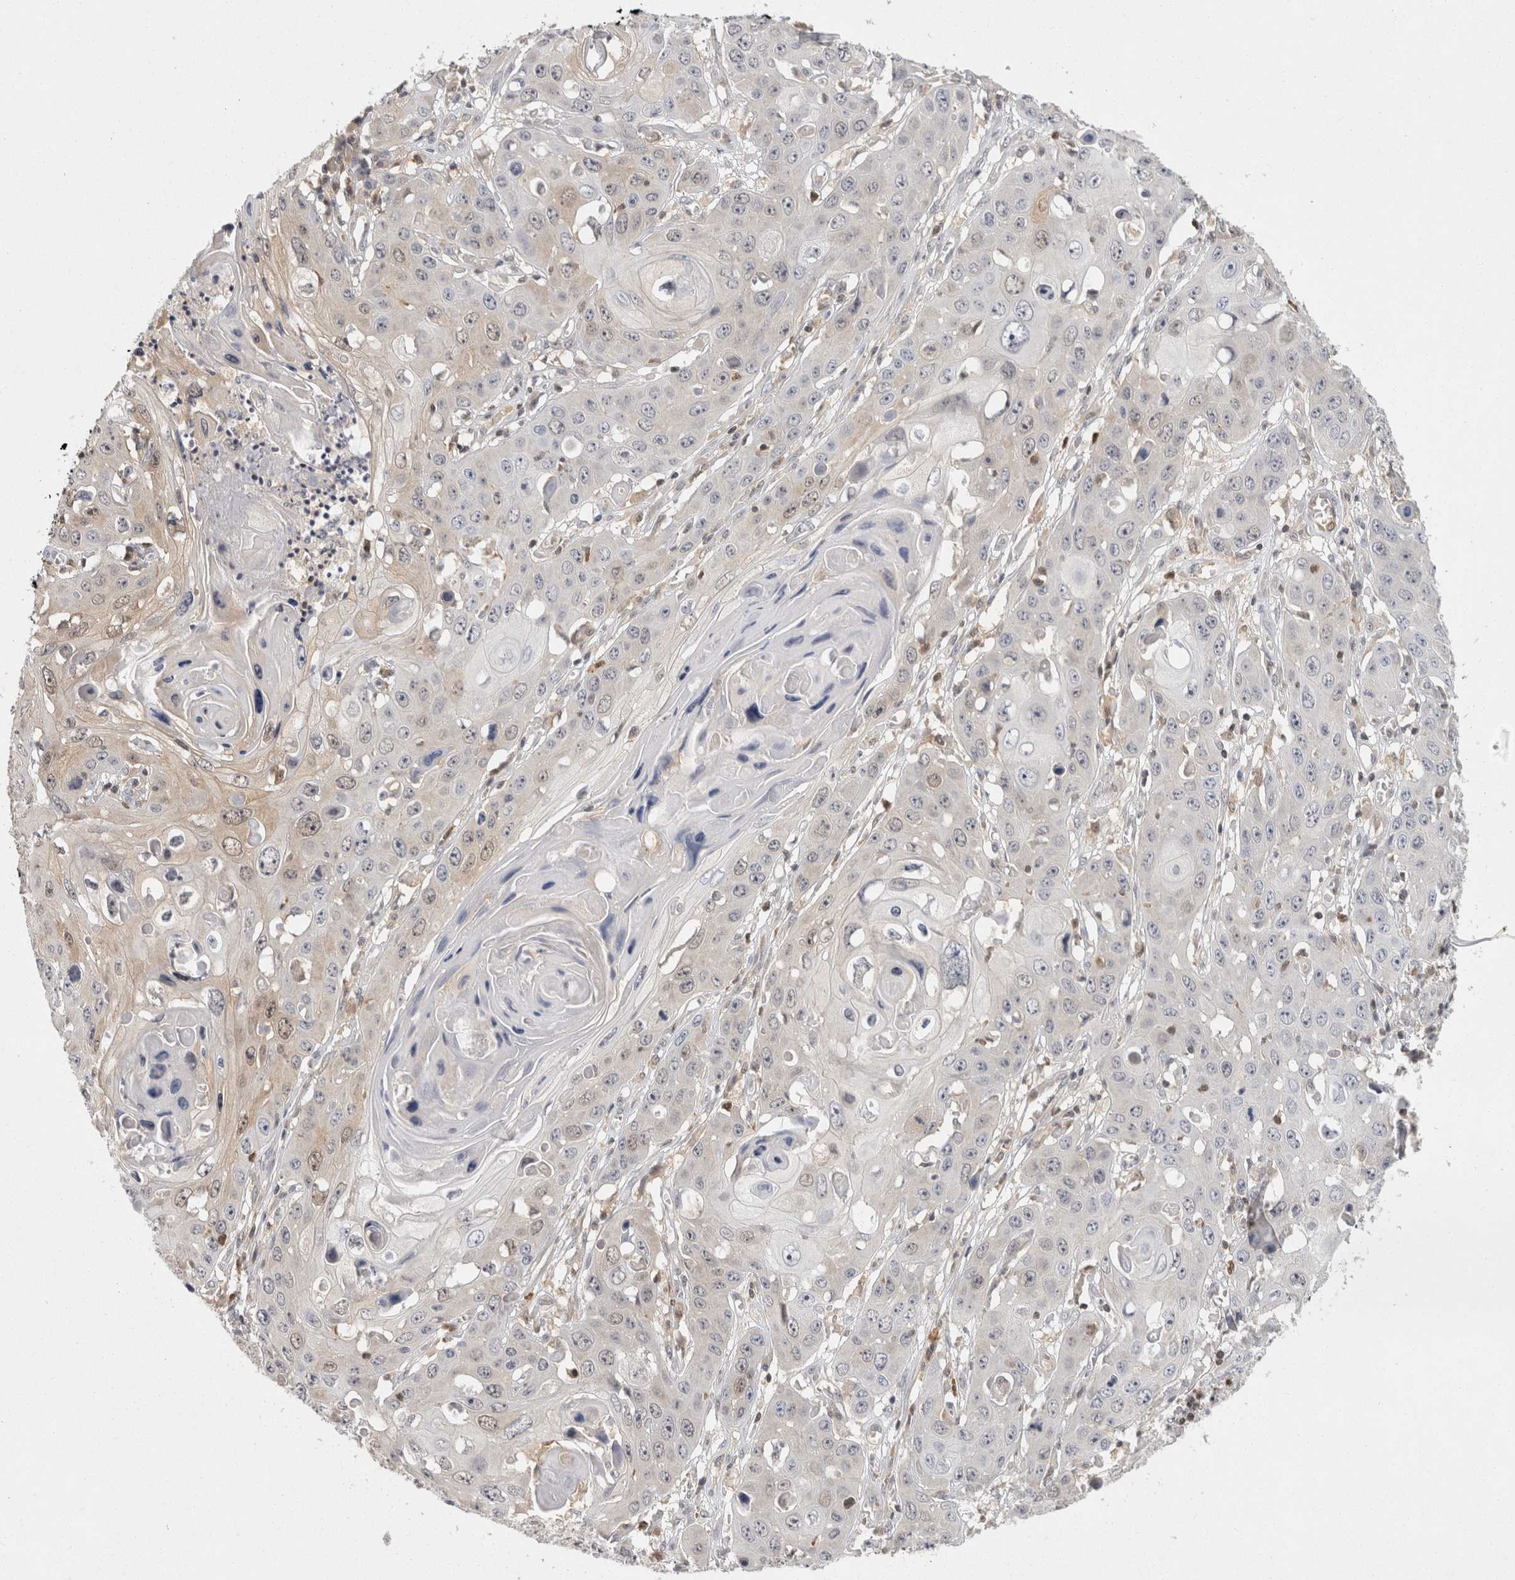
{"staining": {"intensity": "weak", "quantity": "<25%", "location": "cytoplasmic/membranous,nuclear"}, "tissue": "skin cancer", "cell_type": "Tumor cells", "image_type": "cancer", "snomed": [{"axis": "morphology", "description": "Squamous cell carcinoma, NOS"}, {"axis": "topography", "description": "Skin"}], "caption": "Immunohistochemistry photomicrograph of human skin cancer stained for a protein (brown), which shows no staining in tumor cells.", "gene": "ACAT2", "patient": {"sex": "male", "age": 55}}